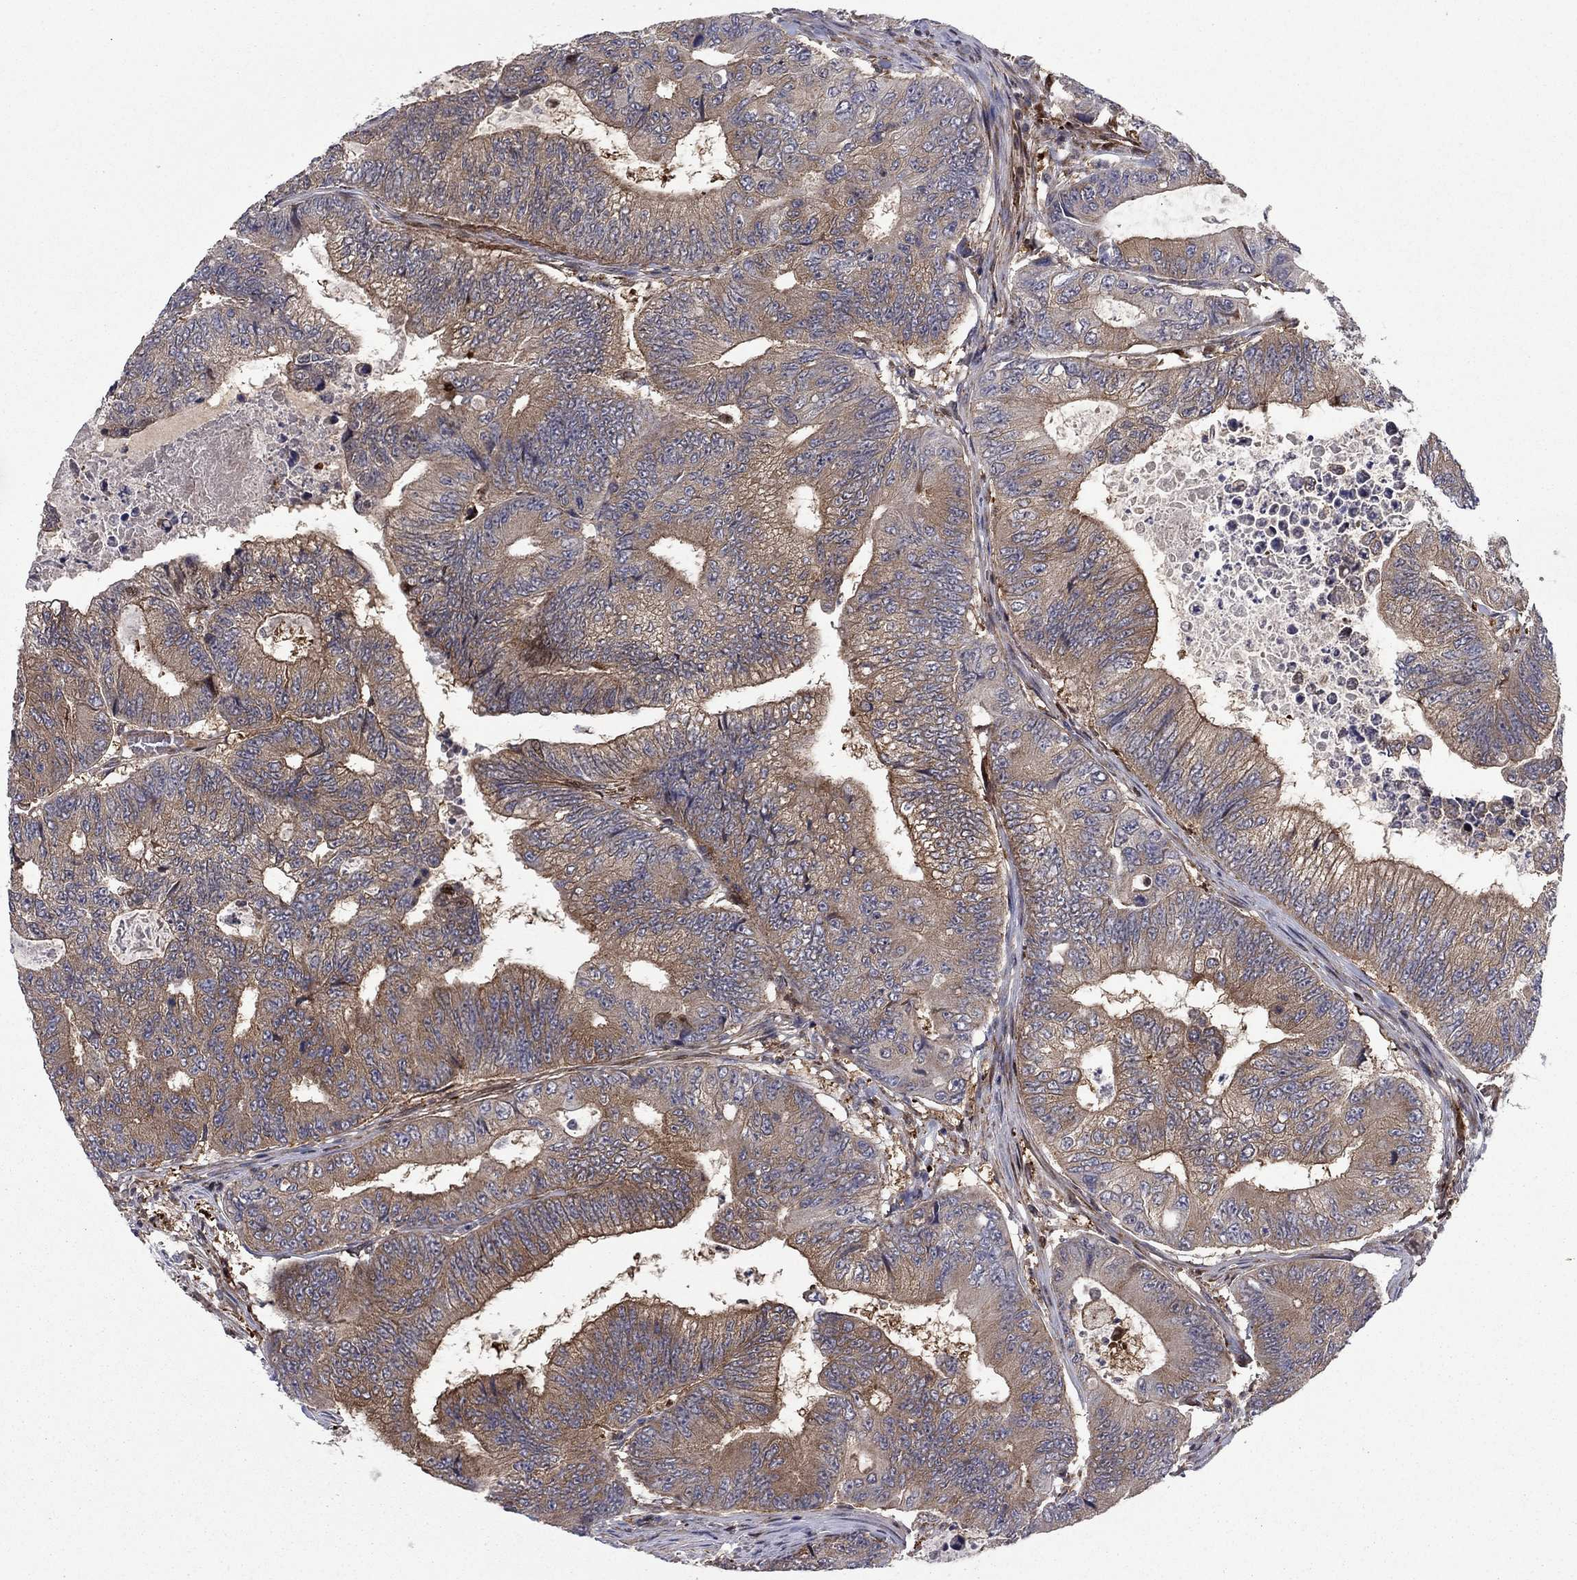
{"staining": {"intensity": "moderate", "quantity": "<25%", "location": "cytoplasmic/membranous"}, "tissue": "colorectal cancer", "cell_type": "Tumor cells", "image_type": "cancer", "snomed": [{"axis": "morphology", "description": "Adenocarcinoma, NOS"}, {"axis": "topography", "description": "Colon"}], "caption": "High-magnification brightfield microscopy of colorectal cancer stained with DAB (brown) and counterstained with hematoxylin (blue). tumor cells exhibit moderate cytoplasmic/membranous expression is identified in about<25% of cells.", "gene": "HDAC4", "patient": {"sex": "female", "age": 48}}